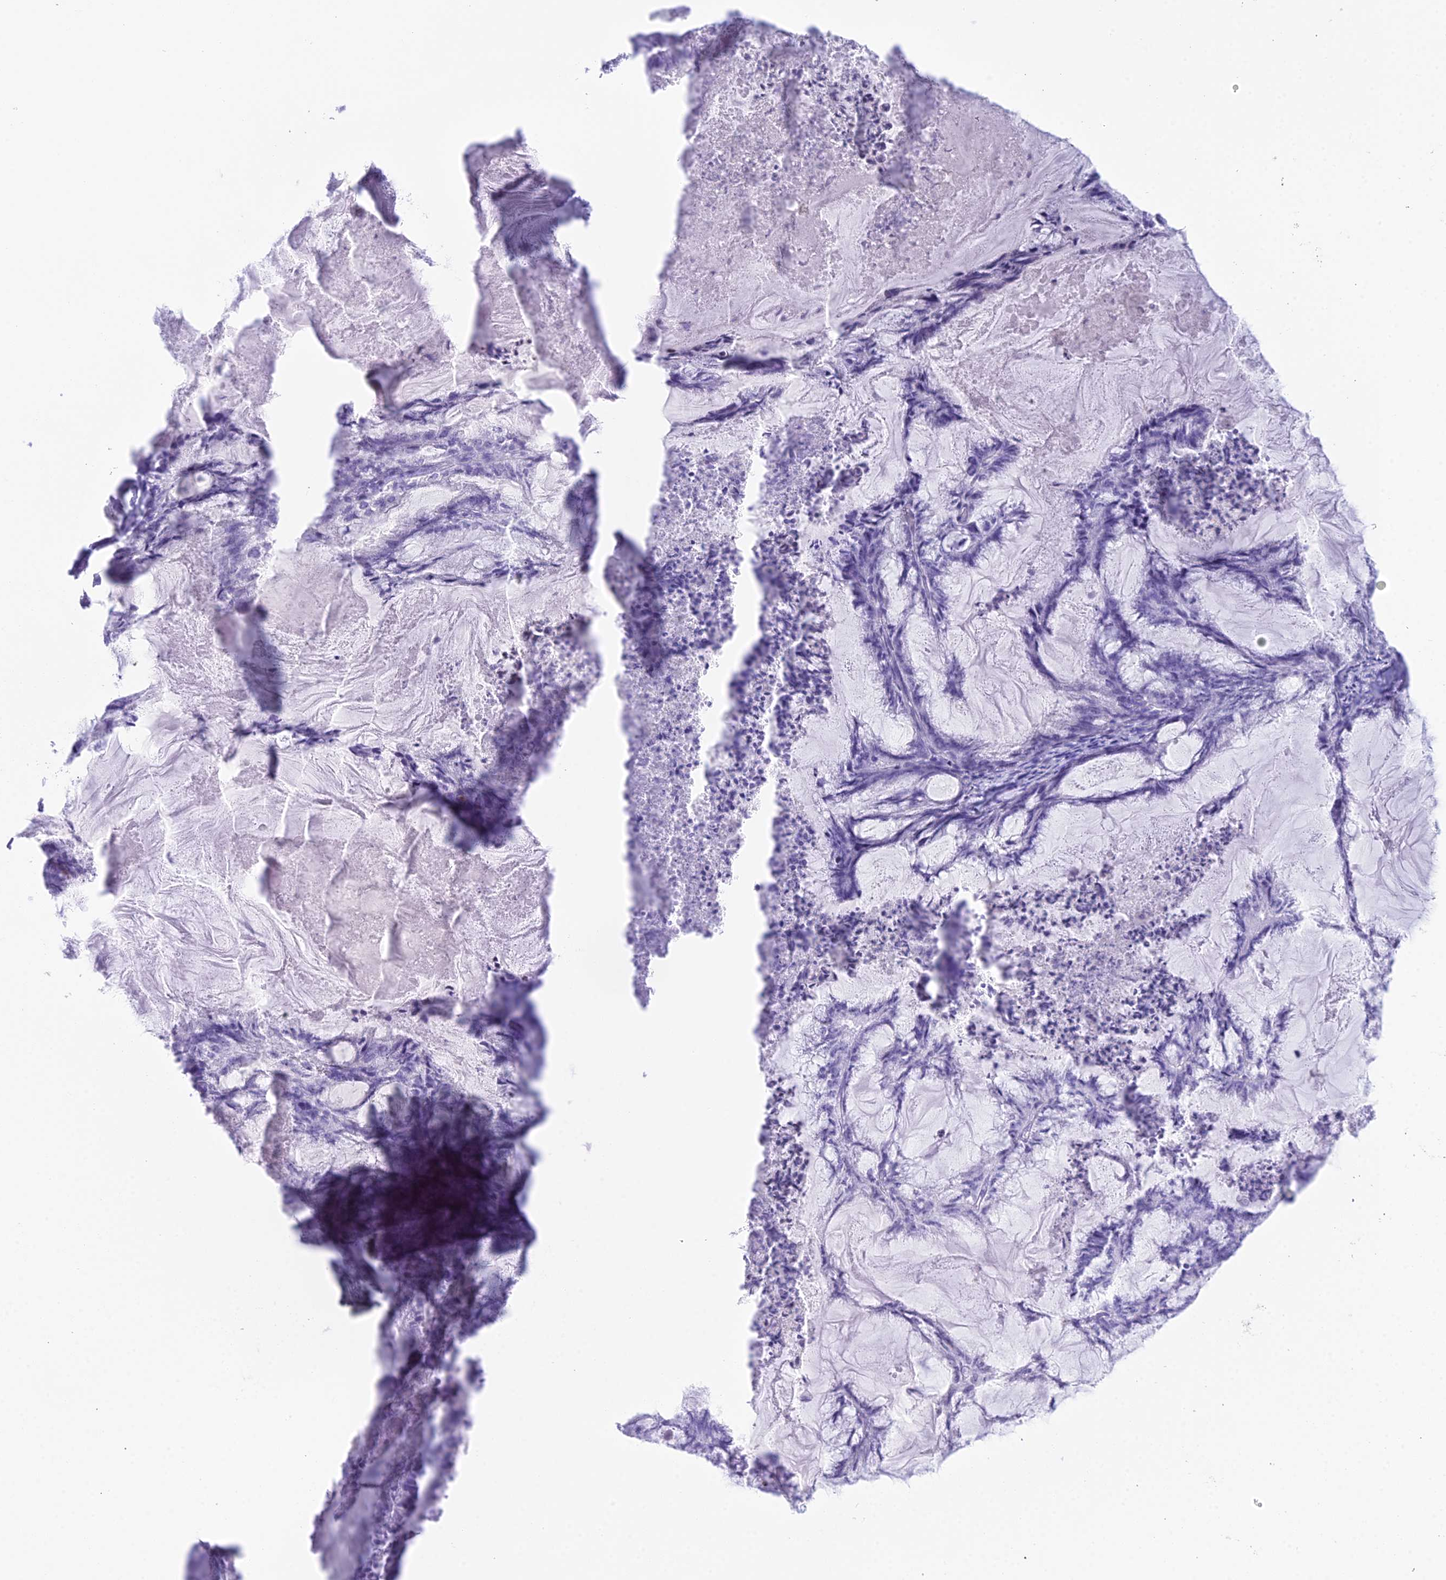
{"staining": {"intensity": "negative", "quantity": "none", "location": "none"}, "tissue": "endometrial cancer", "cell_type": "Tumor cells", "image_type": "cancer", "snomed": [{"axis": "morphology", "description": "Adenocarcinoma, NOS"}, {"axis": "topography", "description": "Endometrium"}], "caption": "DAB immunohistochemical staining of human adenocarcinoma (endometrial) reveals no significant expression in tumor cells.", "gene": "RNPS1", "patient": {"sex": "female", "age": 86}}